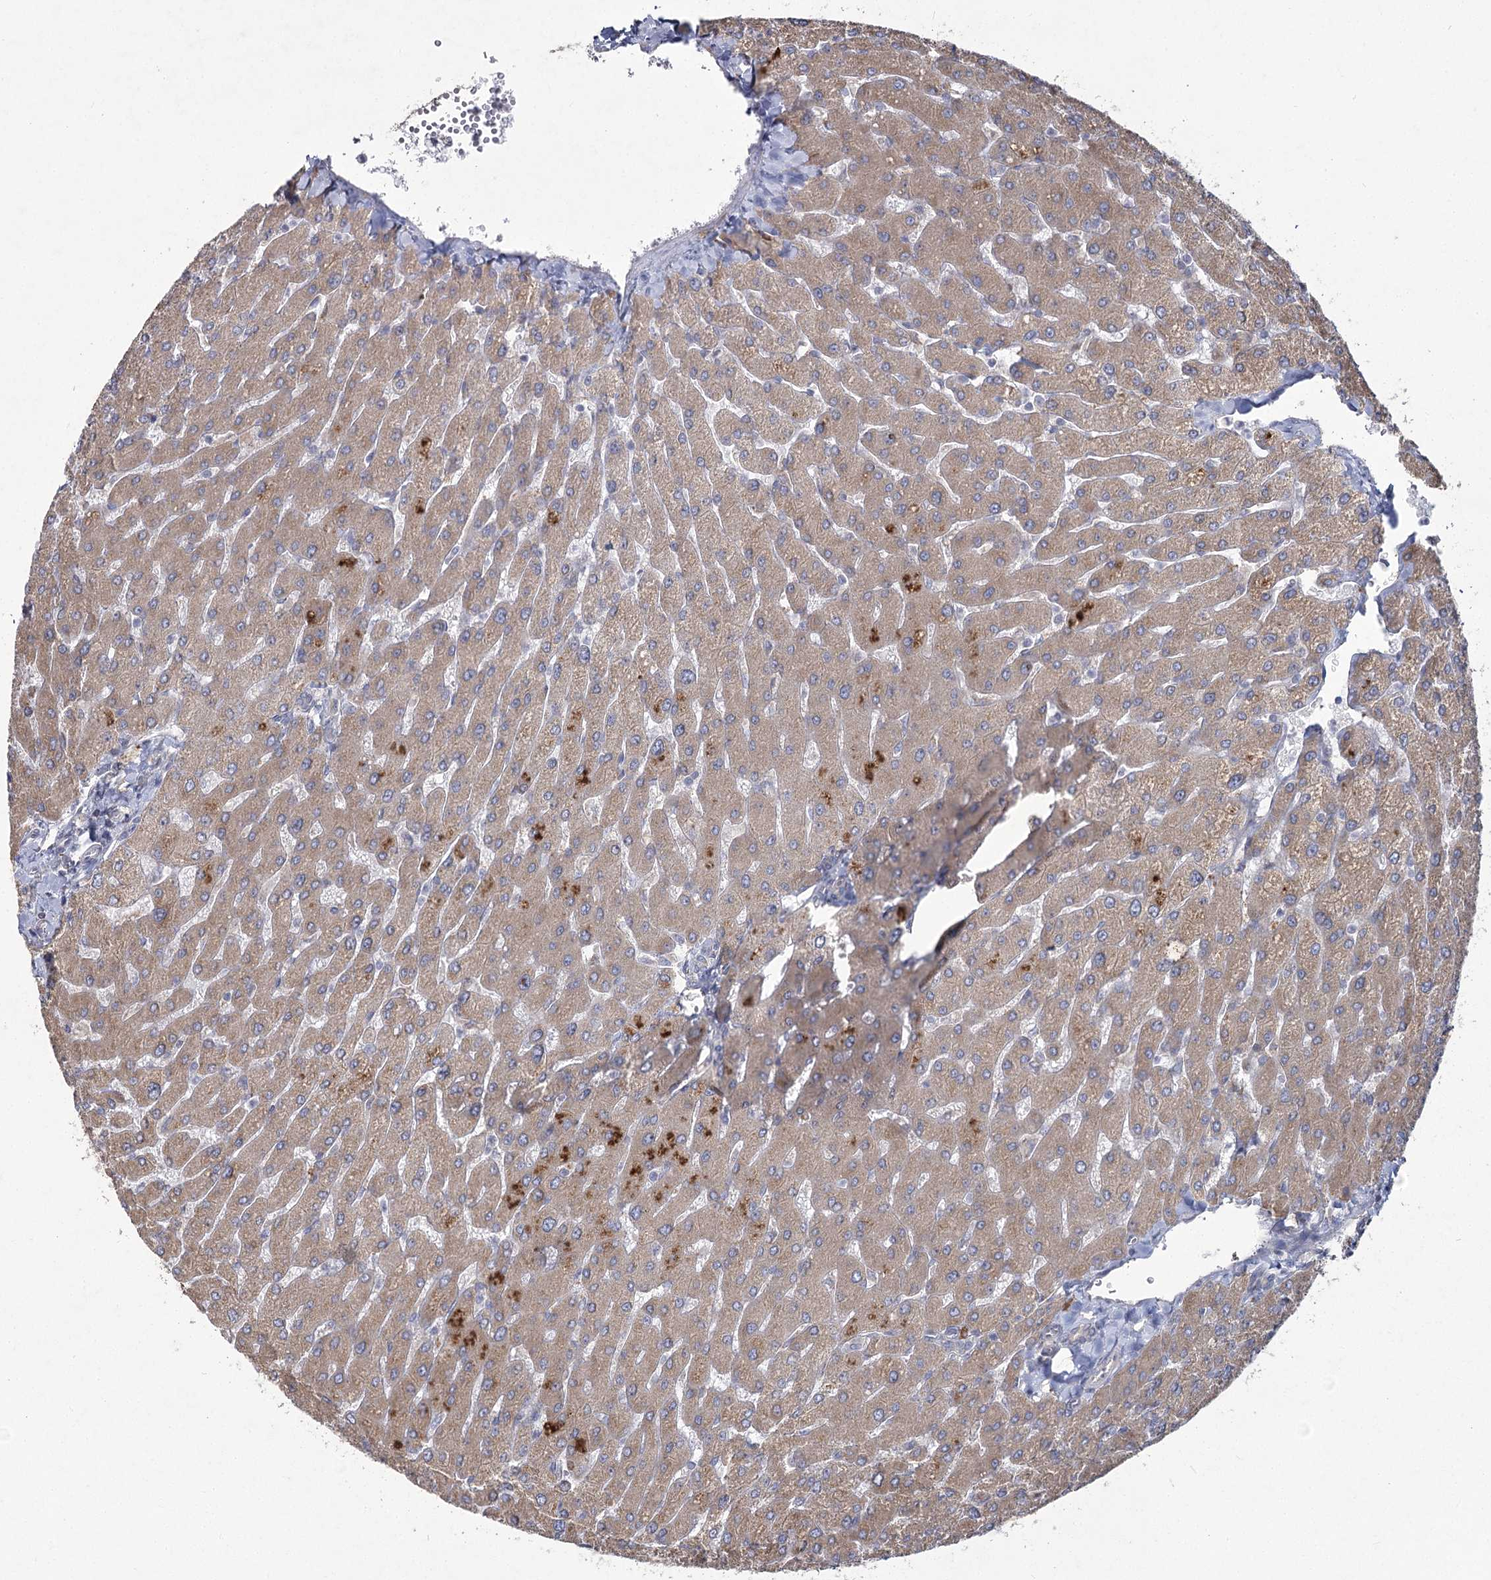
{"staining": {"intensity": "negative", "quantity": "none", "location": "none"}, "tissue": "liver", "cell_type": "Cholangiocytes", "image_type": "normal", "snomed": [{"axis": "morphology", "description": "Normal tissue, NOS"}, {"axis": "topography", "description": "Liver"}], "caption": "A high-resolution micrograph shows IHC staining of normal liver, which shows no significant expression in cholangiocytes.", "gene": "NHLRC2", "patient": {"sex": "male", "age": 55}}